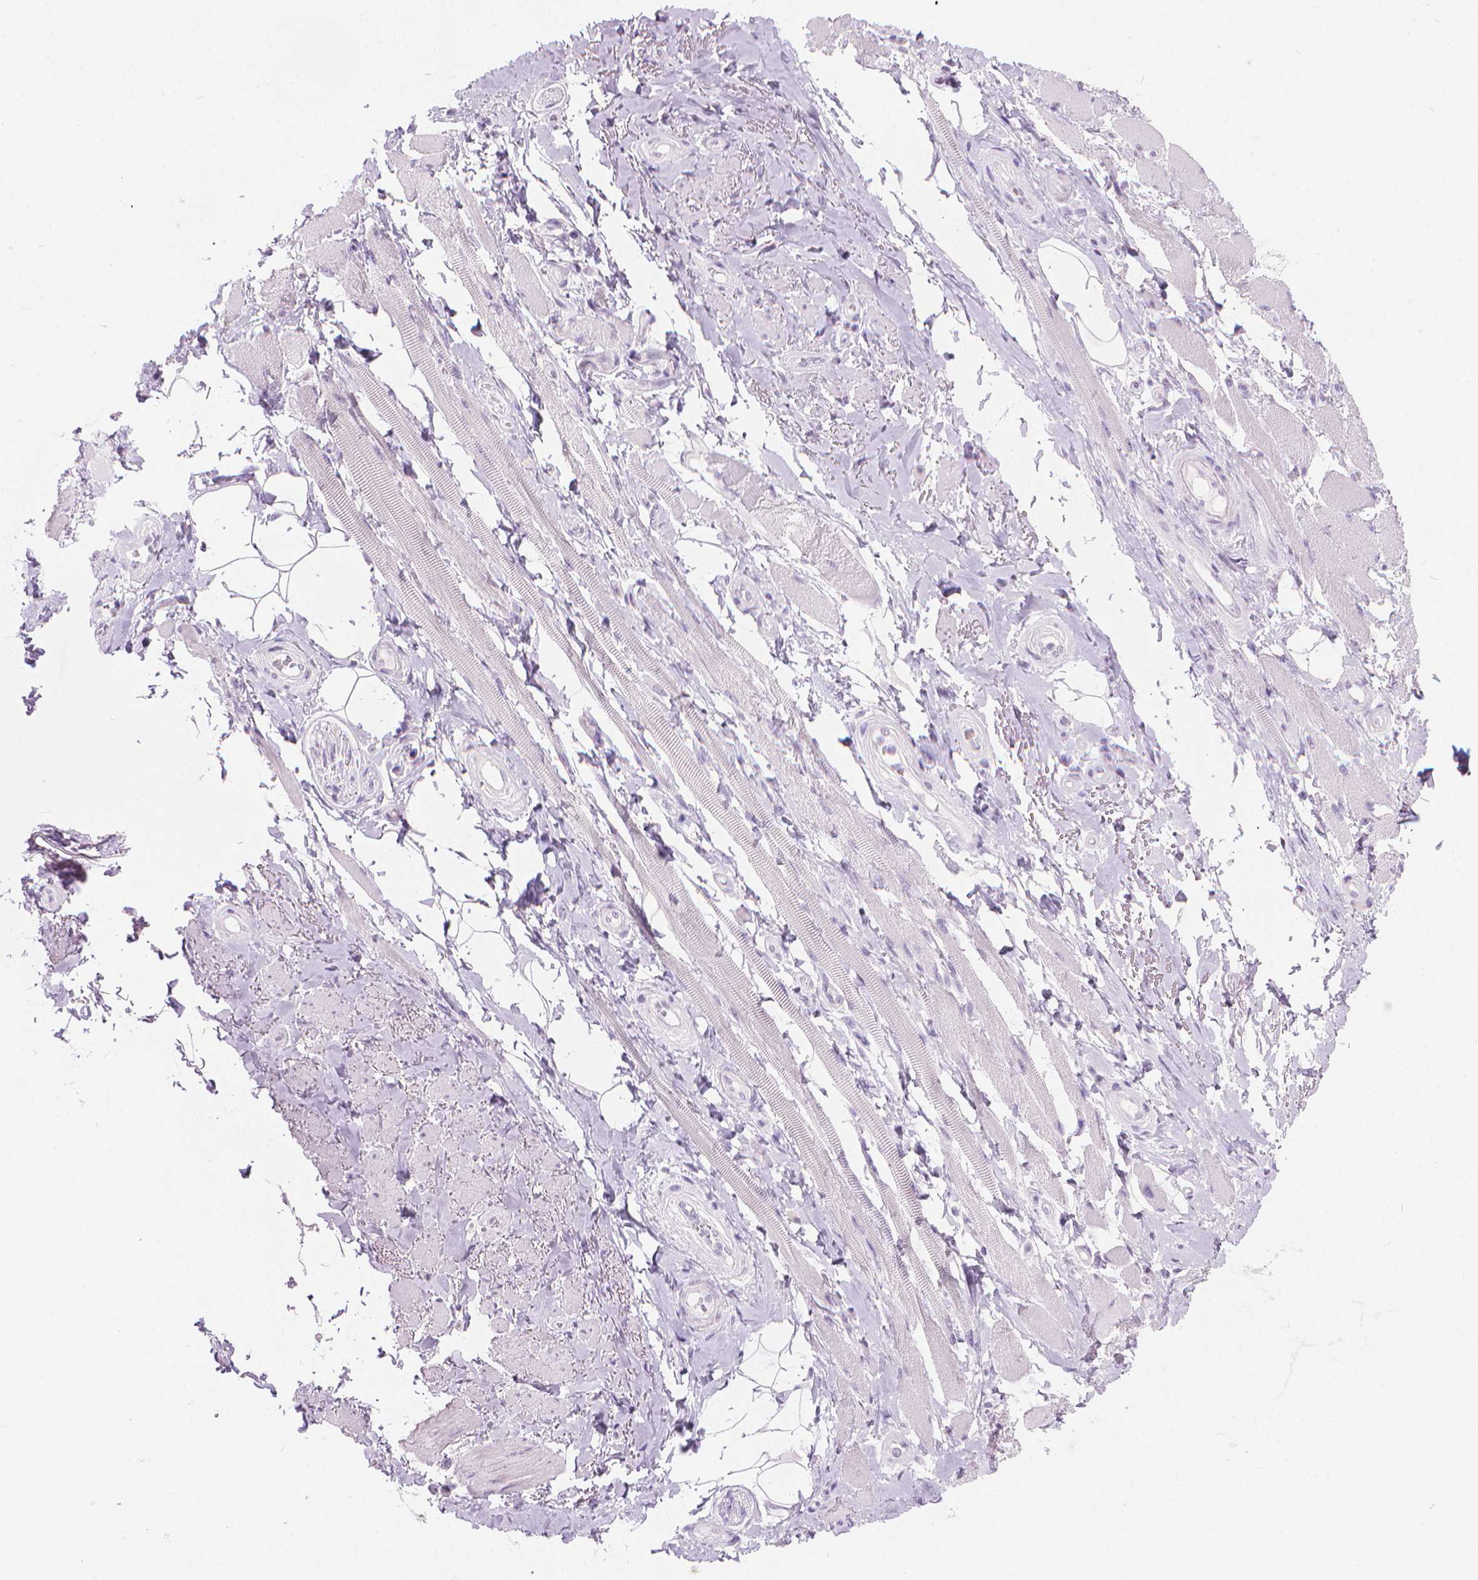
{"staining": {"intensity": "negative", "quantity": "none", "location": "none"}, "tissue": "adipose tissue", "cell_type": "Adipocytes", "image_type": "normal", "snomed": [{"axis": "morphology", "description": "Normal tissue, NOS"}, {"axis": "topography", "description": "Anal"}, {"axis": "topography", "description": "Peripheral nerve tissue"}], "caption": "Adipose tissue stained for a protein using IHC exhibits no positivity adipocytes.", "gene": "CFAP52", "patient": {"sex": "male", "age": 53}}